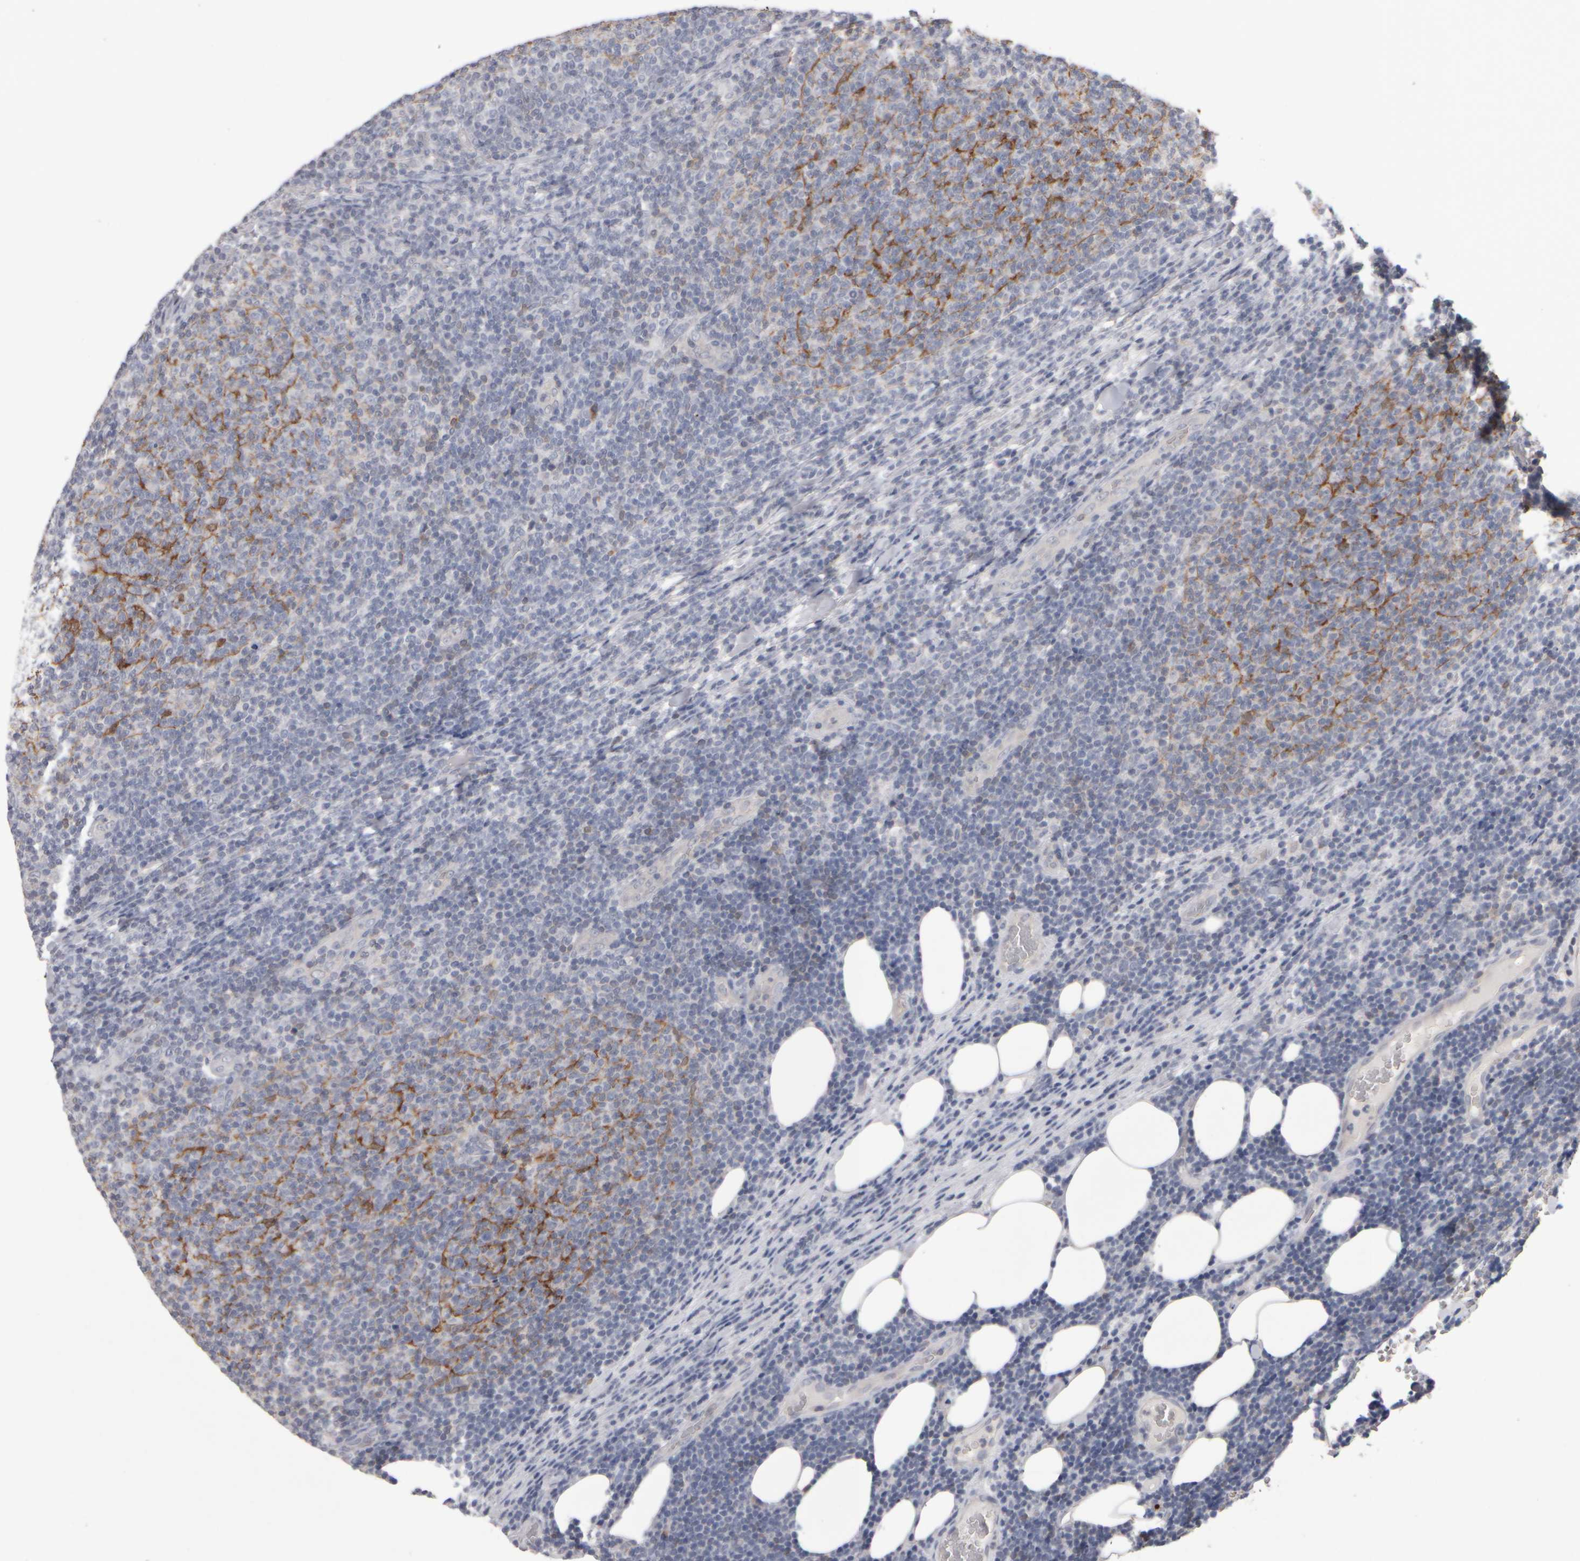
{"staining": {"intensity": "negative", "quantity": "none", "location": "none"}, "tissue": "lymphoma", "cell_type": "Tumor cells", "image_type": "cancer", "snomed": [{"axis": "morphology", "description": "Malignant lymphoma, non-Hodgkin's type, Low grade"}, {"axis": "topography", "description": "Lymph node"}], "caption": "IHC of low-grade malignant lymphoma, non-Hodgkin's type reveals no positivity in tumor cells.", "gene": "EPHX2", "patient": {"sex": "male", "age": 66}}